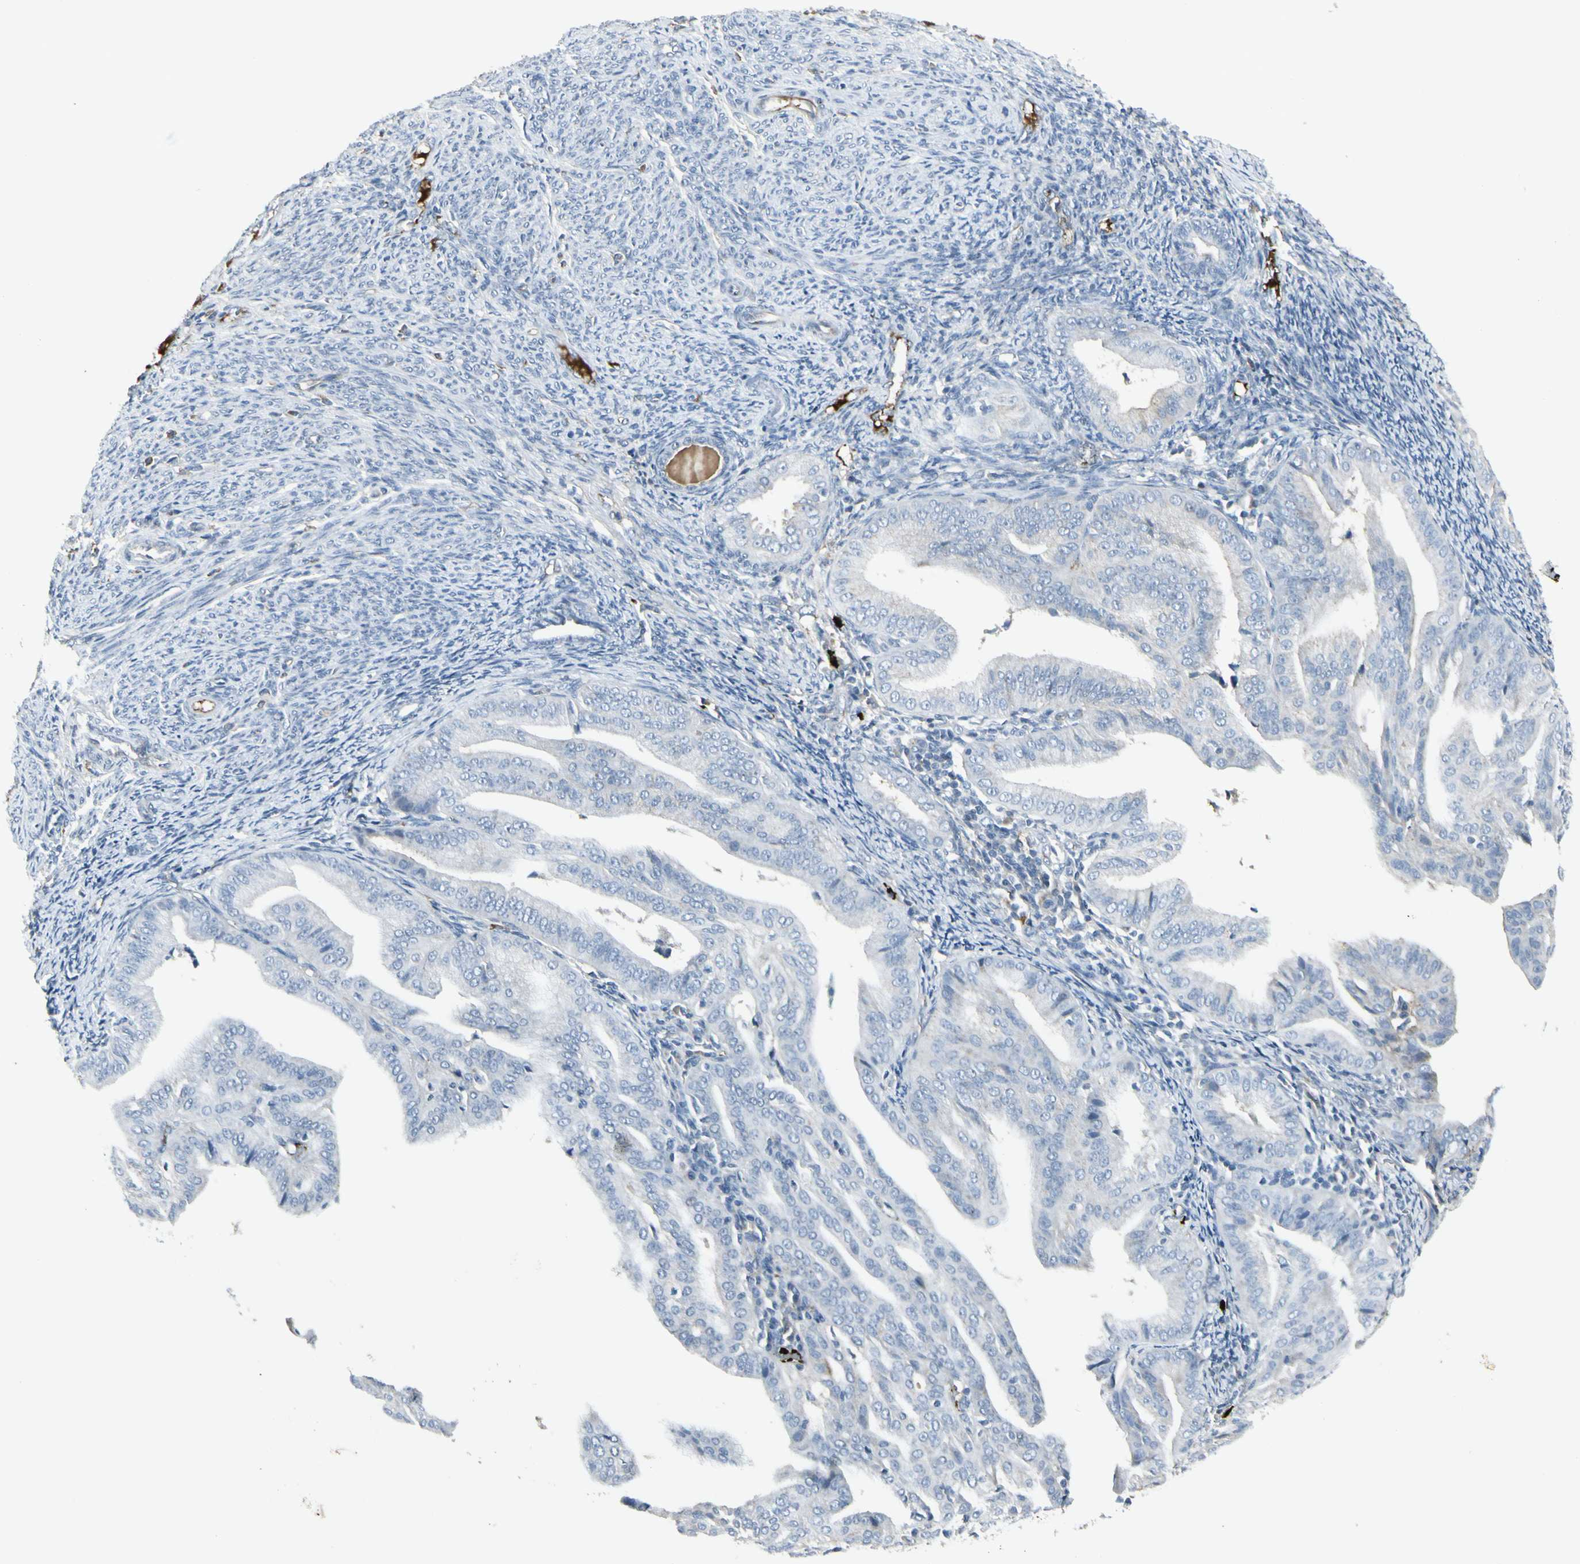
{"staining": {"intensity": "negative", "quantity": "none", "location": "none"}, "tissue": "endometrial cancer", "cell_type": "Tumor cells", "image_type": "cancer", "snomed": [{"axis": "morphology", "description": "Adenocarcinoma, NOS"}, {"axis": "topography", "description": "Endometrium"}], "caption": "Immunohistochemistry photomicrograph of neoplastic tissue: human endometrial cancer (adenocarcinoma) stained with DAB demonstrates no significant protein positivity in tumor cells. The staining was performed using DAB to visualize the protein expression in brown, while the nuclei were stained in blue with hematoxylin (Magnification: 20x).", "gene": "IGHM", "patient": {"sex": "female", "age": 58}}